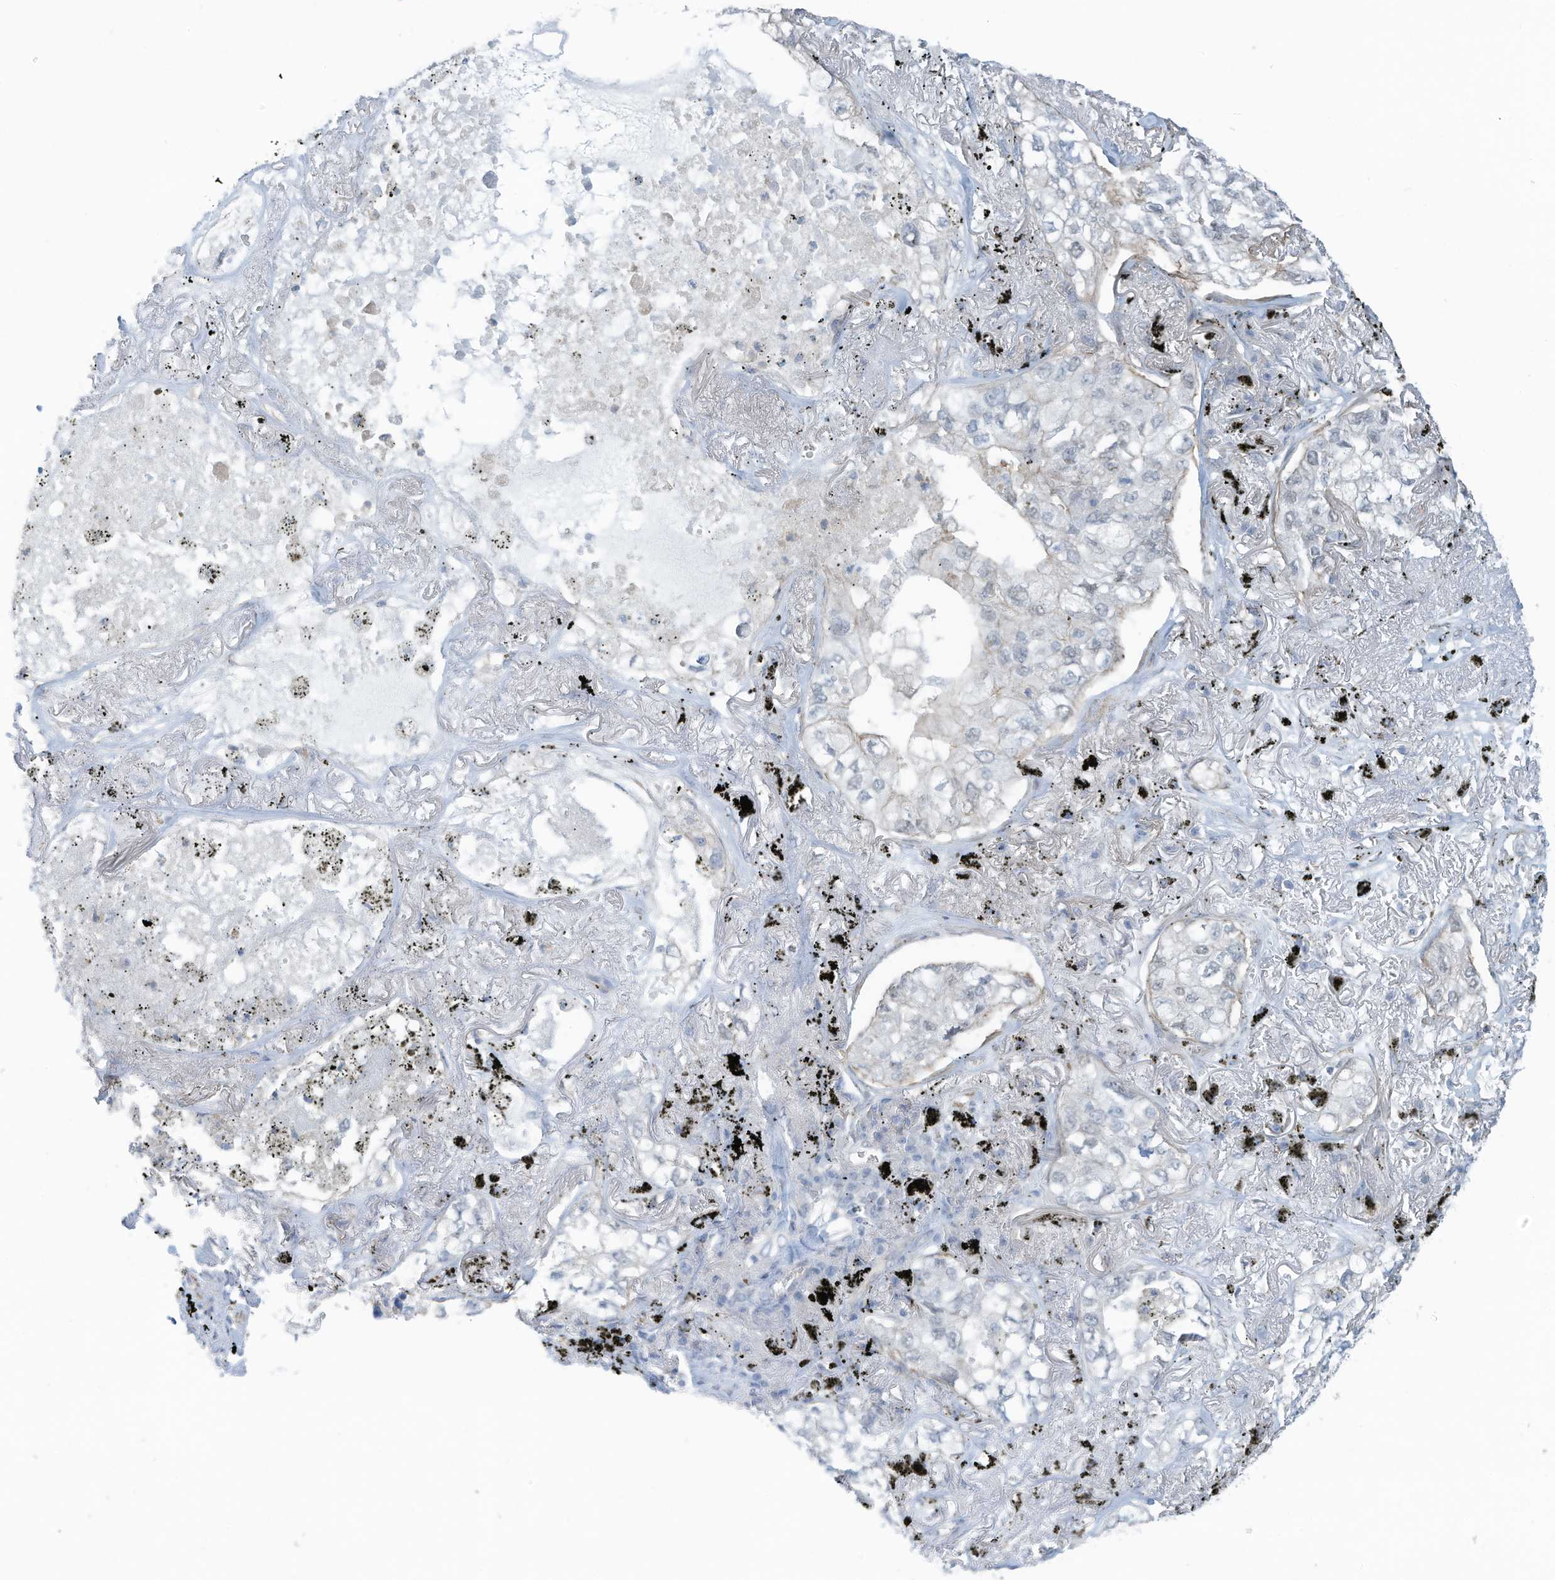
{"staining": {"intensity": "negative", "quantity": "none", "location": "none"}, "tissue": "lung cancer", "cell_type": "Tumor cells", "image_type": "cancer", "snomed": [{"axis": "morphology", "description": "Adenocarcinoma, NOS"}, {"axis": "topography", "description": "Lung"}], "caption": "This is an IHC histopathology image of lung cancer. There is no expression in tumor cells.", "gene": "ZNF846", "patient": {"sex": "male", "age": 65}}